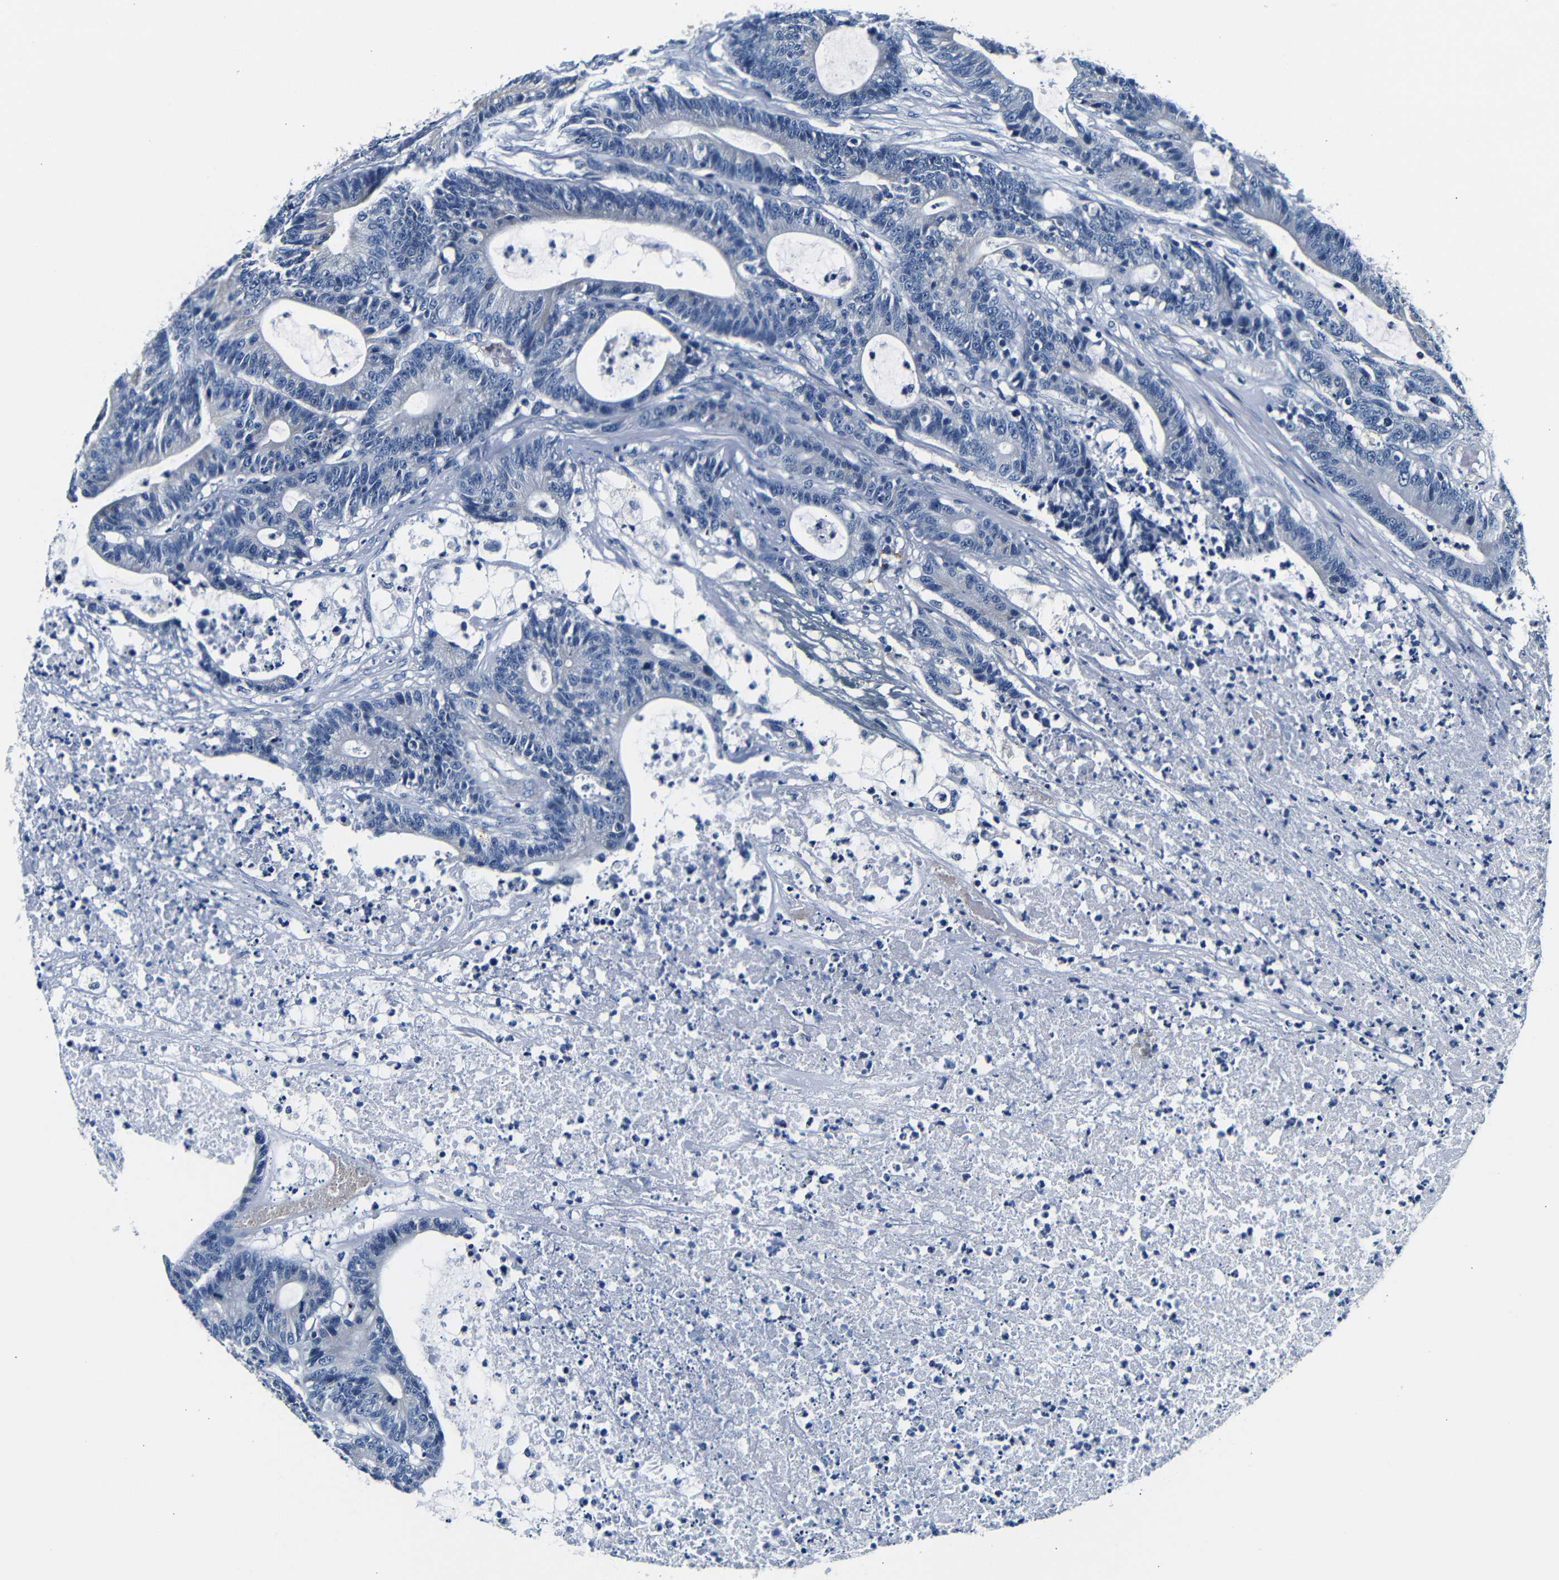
{"staining": {"intensity": "negative", "quantity": "none", "location": "none"}, "tissue": "colorectal cancer", "cell_type": "Tumor cells", "image_type": "cancer", "snomed": [{"axis": "morphology", "description": "Adenocarcinoma, NOS"}, {"axis": "topography", "description": "Colon"}], "caption": "Micrograph shows no significant protein expression in tumor cells of colorectal adenocarcinoma.", "gene": "GP1BA", "patient": {"sex": "female", "age": 84}}